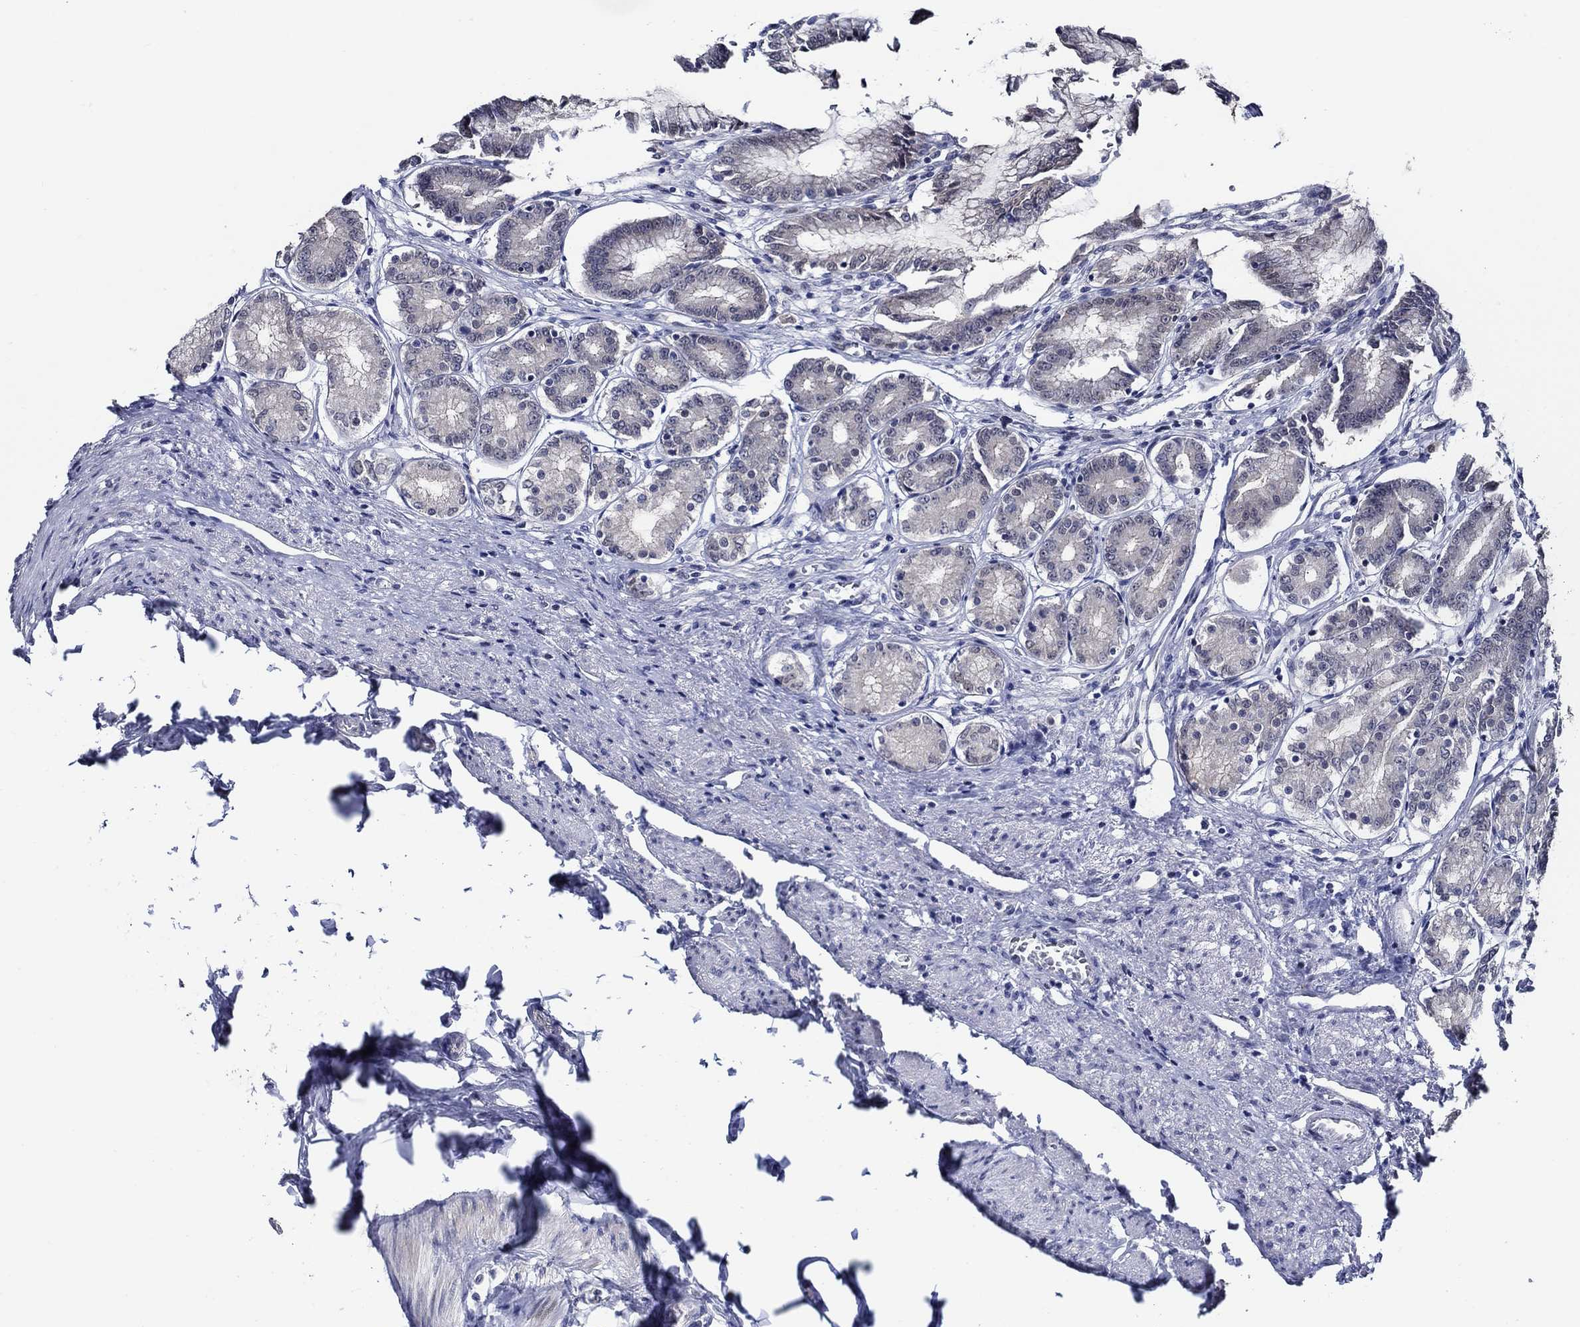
{"staining": {"intensity": "weak", "quantity": "25%-75%", "location": "cytoplasmic/membranous"}, "tissue": "stomach", "cell_type": "Glandular cells", "image_type": "normal", "snomed": [{"axis": "morphology", "description": "Normal tissue, NOS"}, {"axis": "topography", "description": "Stomach"}], "caption": "Brown immunohistochemical staining in unremarkable human stomach demonstrates weak cytoplasmic/membranous expression in about 25%-75% of glandular cells. (DAB (3,3'-diaminobenzidine) IHC, brown staining for protein, blue staining for nuclei).", "gene": "C8orf48", "patient": {"sex": "female", "age": 65}}